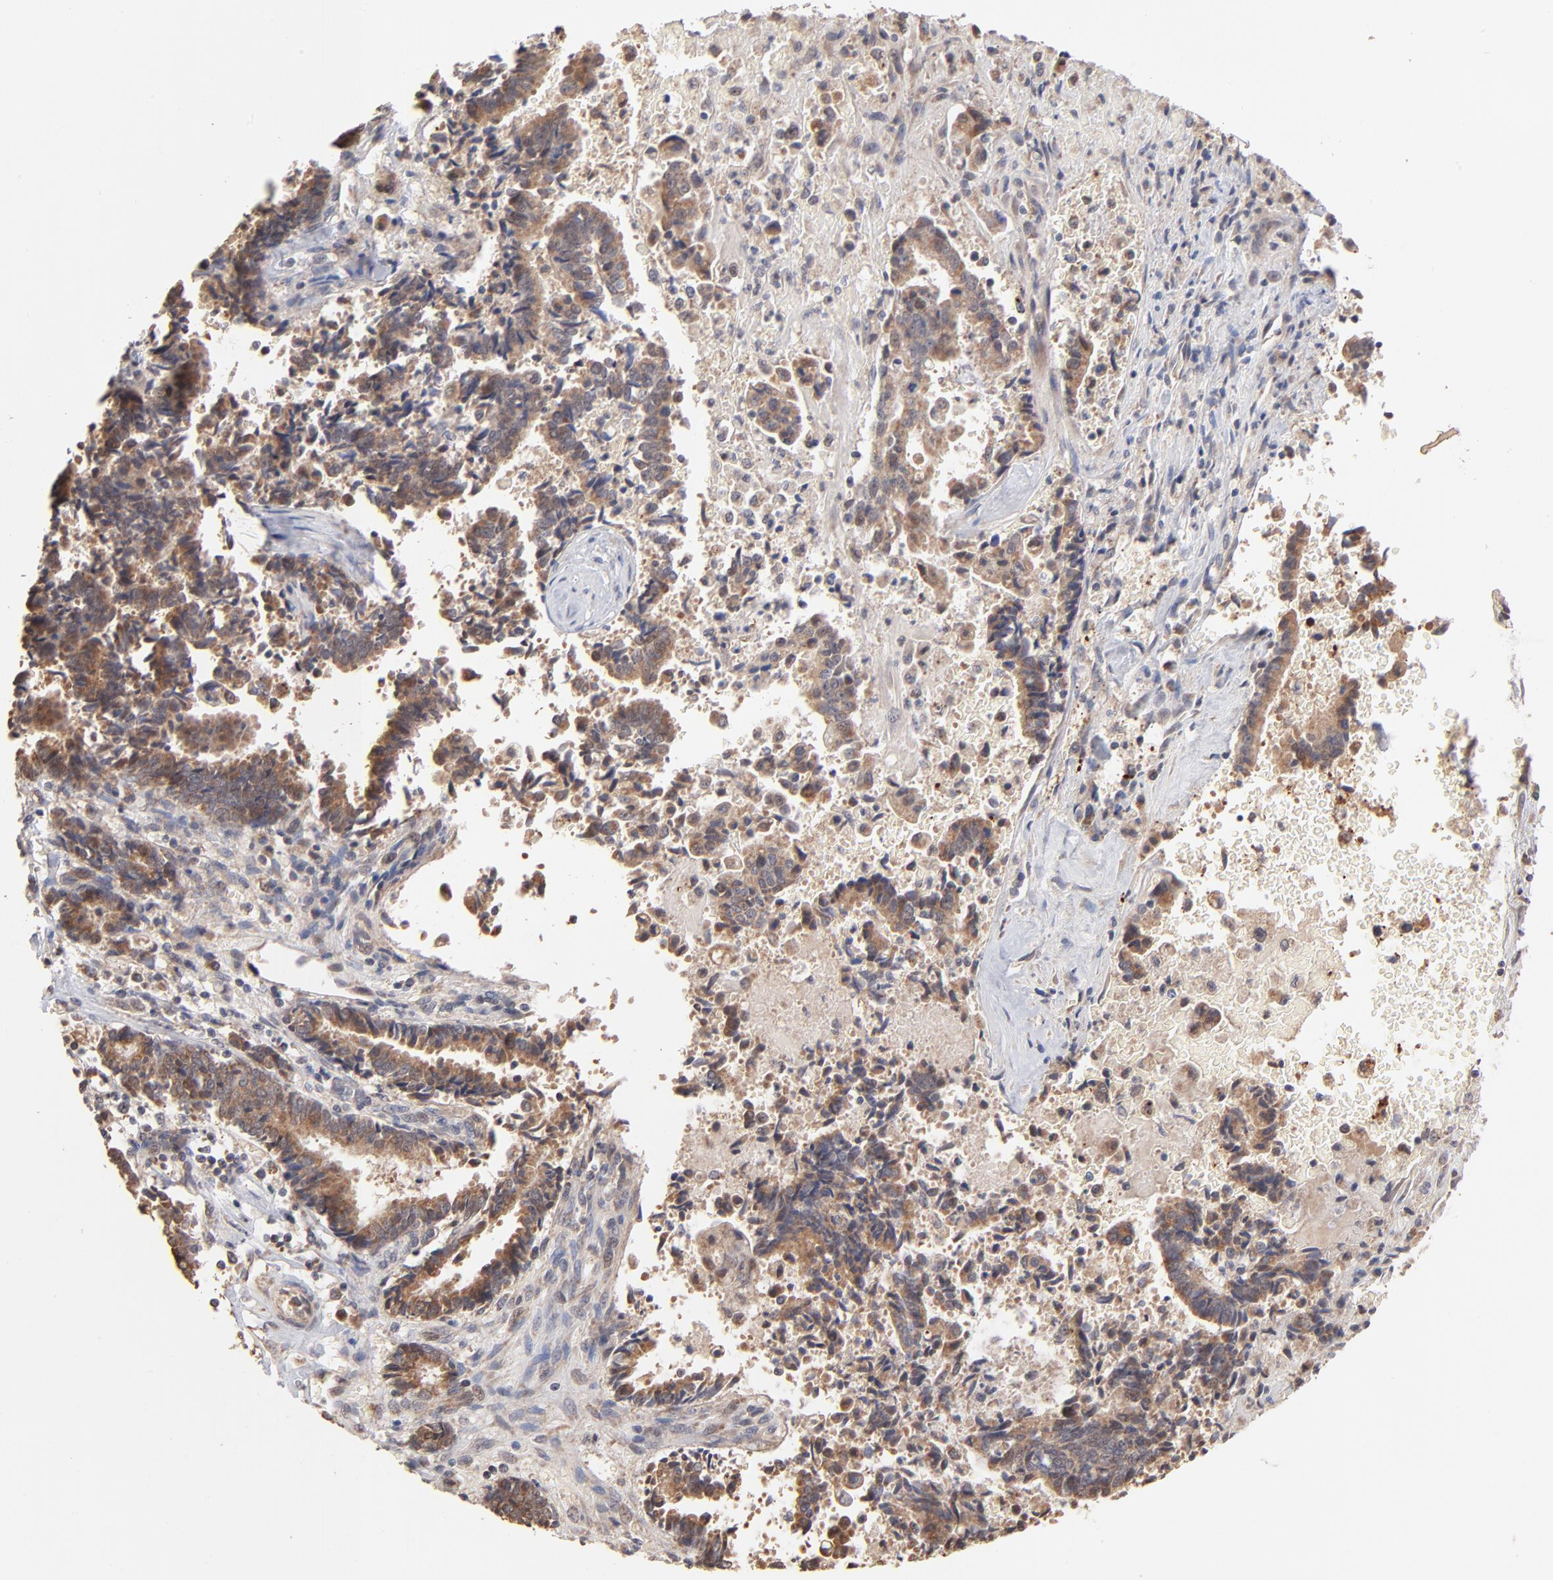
{"staining": {"intensity": "moderate", "quantity": "25%-75%", "location": "cytoplasmic/membranous"}, "tissue": "liver cancer", "cell_type": "Tumor cells", "image_type": "cancer", "snomed": [{"axis": "morphology", "description": "Cholangiocarcinoma"}, {"axis": "topography", "description": "Liver"}], "caption": "Immunohistochemical staining of liver cholangiocarcinoma shows moderate cytoplasmic/membranous protein positivity in approximately 25%-75% of tumor cells. (IHC, brightfield microscopy, high magnification).", "gene": "MSL2", "patient": {"sex": "male", "age": 57}}